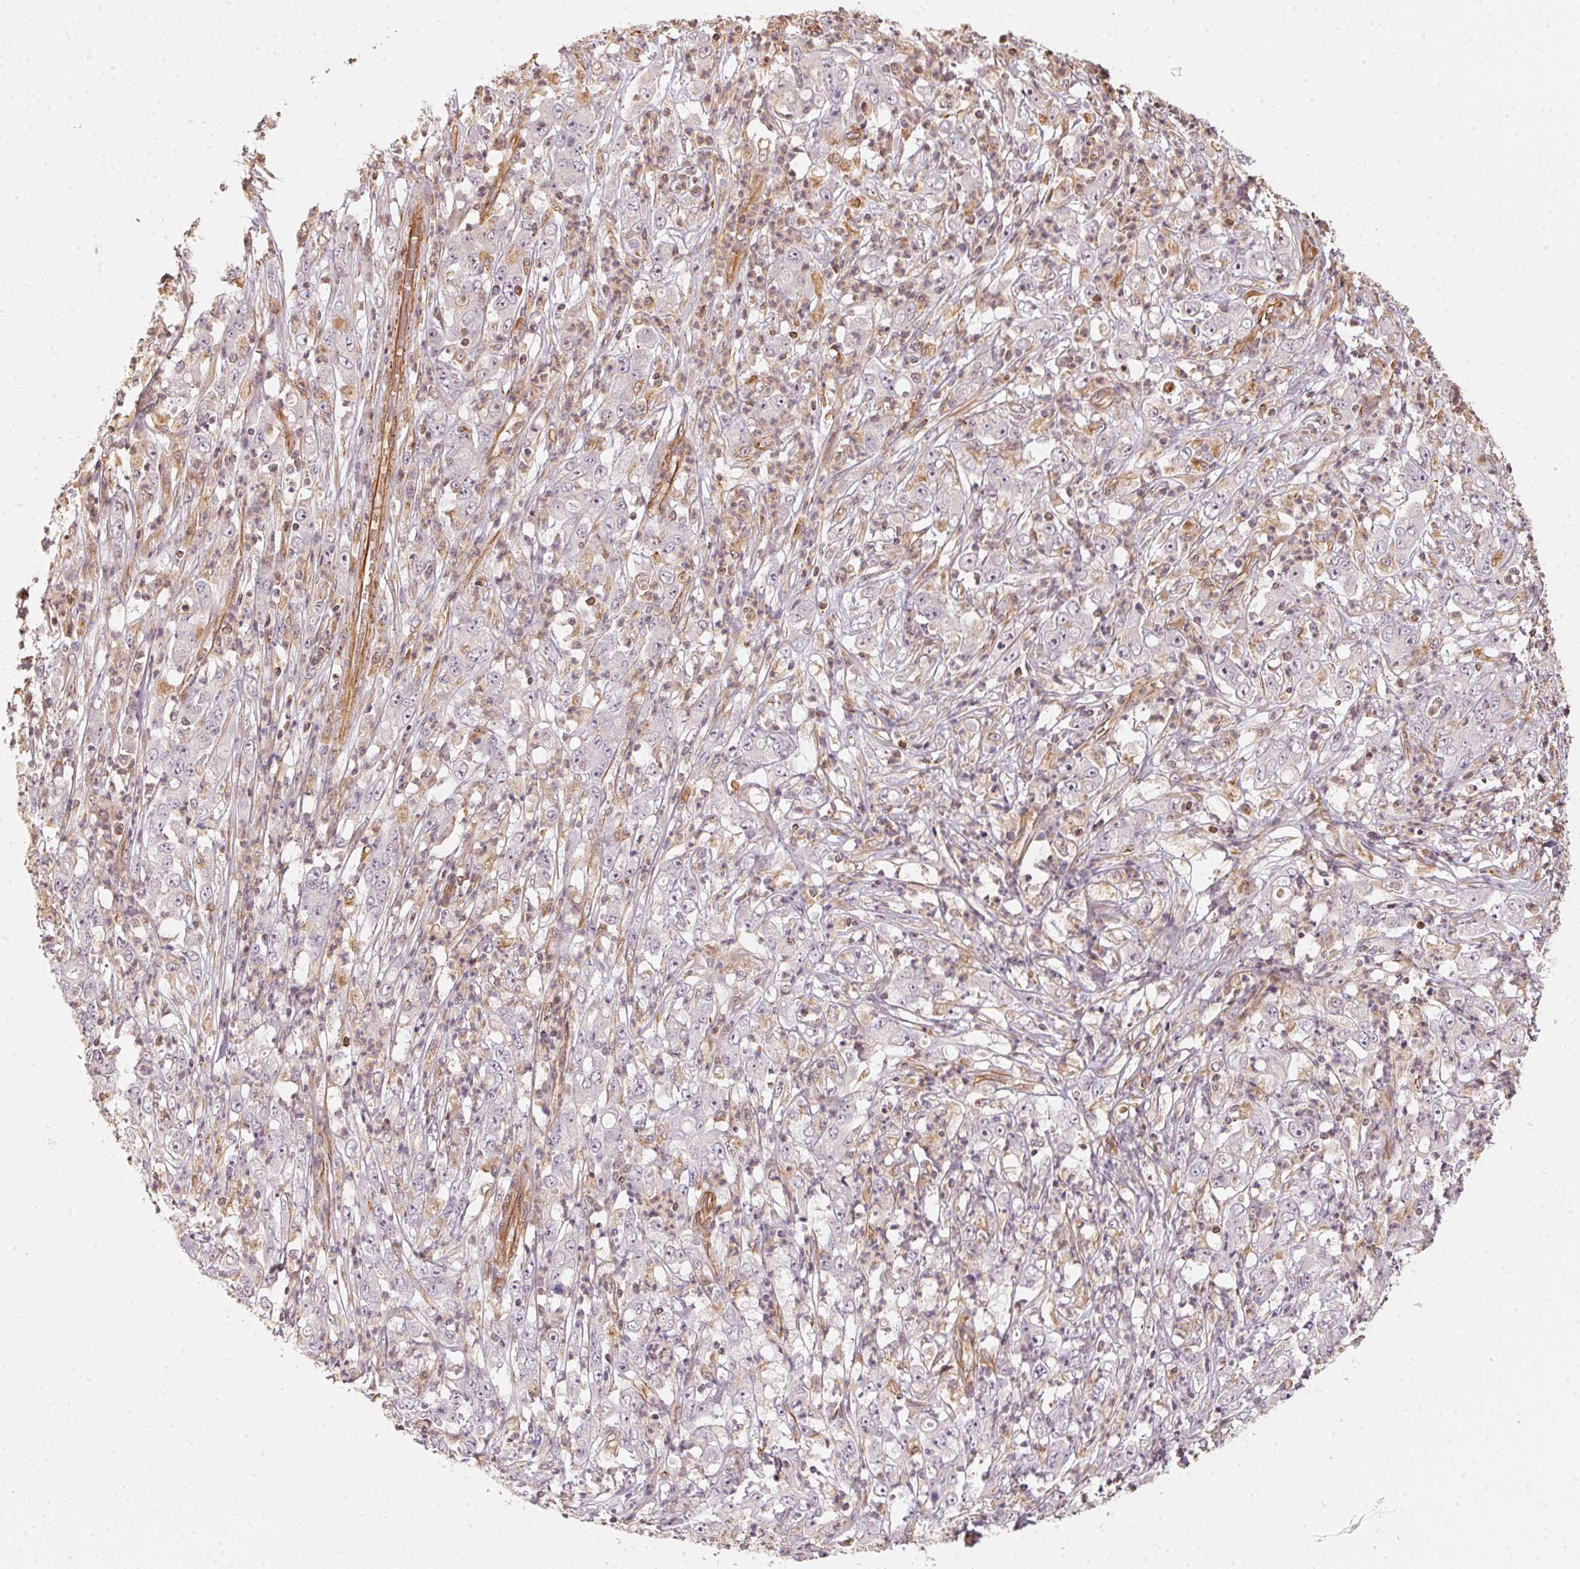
{"staining": {"intensity": "negative", "quantity": "none", "location": "none"}, "tissue": "stomach cancer", "cell_type": "Tumor cells", "image_type": "cancer", "snomed": [{"axis": "morphology", "description": "Adenocarcinoma, NOS"}, {"axis": "topography", "description": "Stomach, lower"}], "caption": "The micrograph demonstrates no staining of tumor cells in stomach cancer. (DAB IHC, high magnification).", "gene": "FOXR2", "patient": {"sex": "female", "age": 71}}